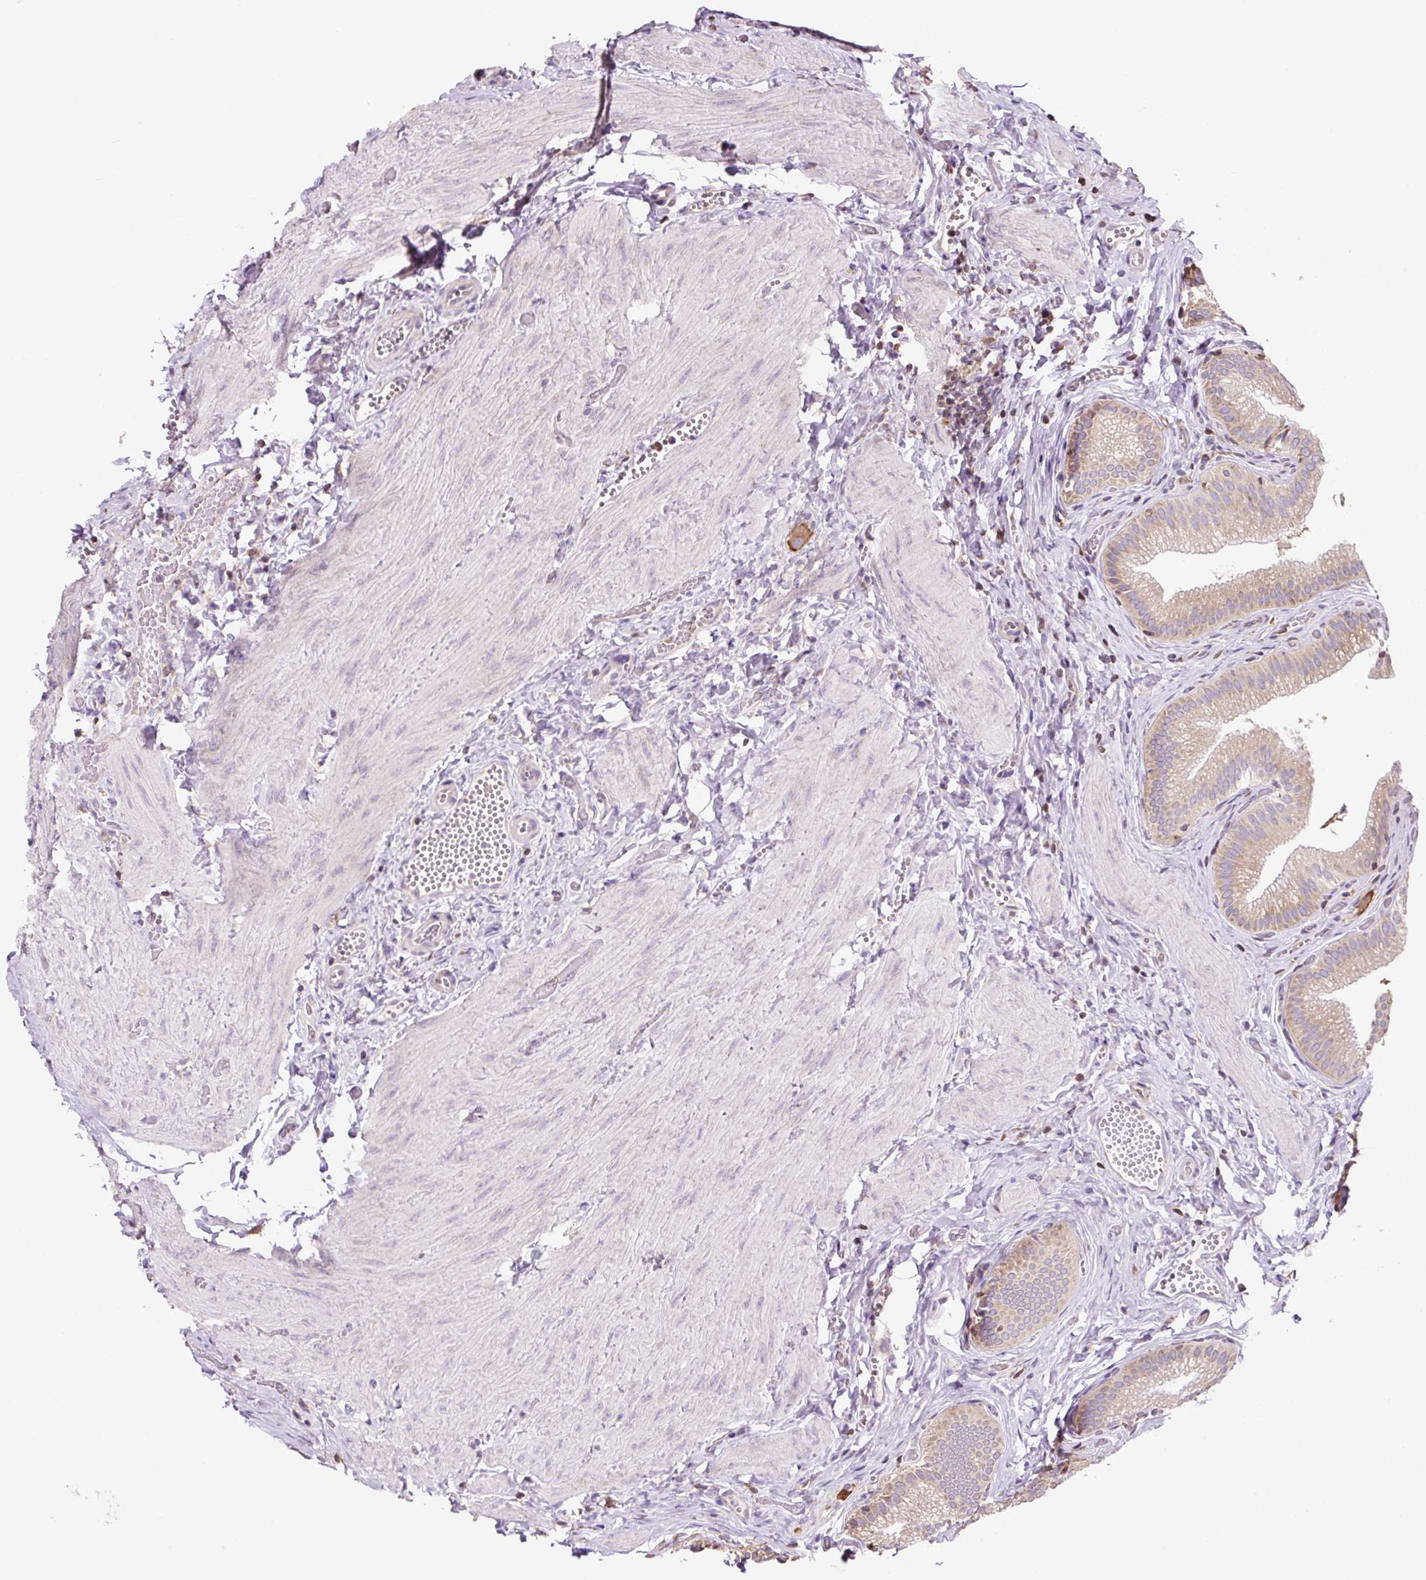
{"staining": {"intensity": "moderate", "quantity": "25%-75%", "location": "cytoplasmic/membranous"}, "tissue": "gallbladder", "cell_type": "Glandular cells", "image_type": "normal", "snomed": [{"axis": "morphology", "description": "Normal tissue, NOS"}, {"axis": "topography", "description": "Gallbladder"}], "caption": "Immunohistochemistry (DAB) staining of unremarkable human gallbladder displays moderate cytoplasmic/membranous protein positivity in about 25%-75% of glandular cells.", "gene": "RPS23", "patient": {"sex": "male", "age": 17}}